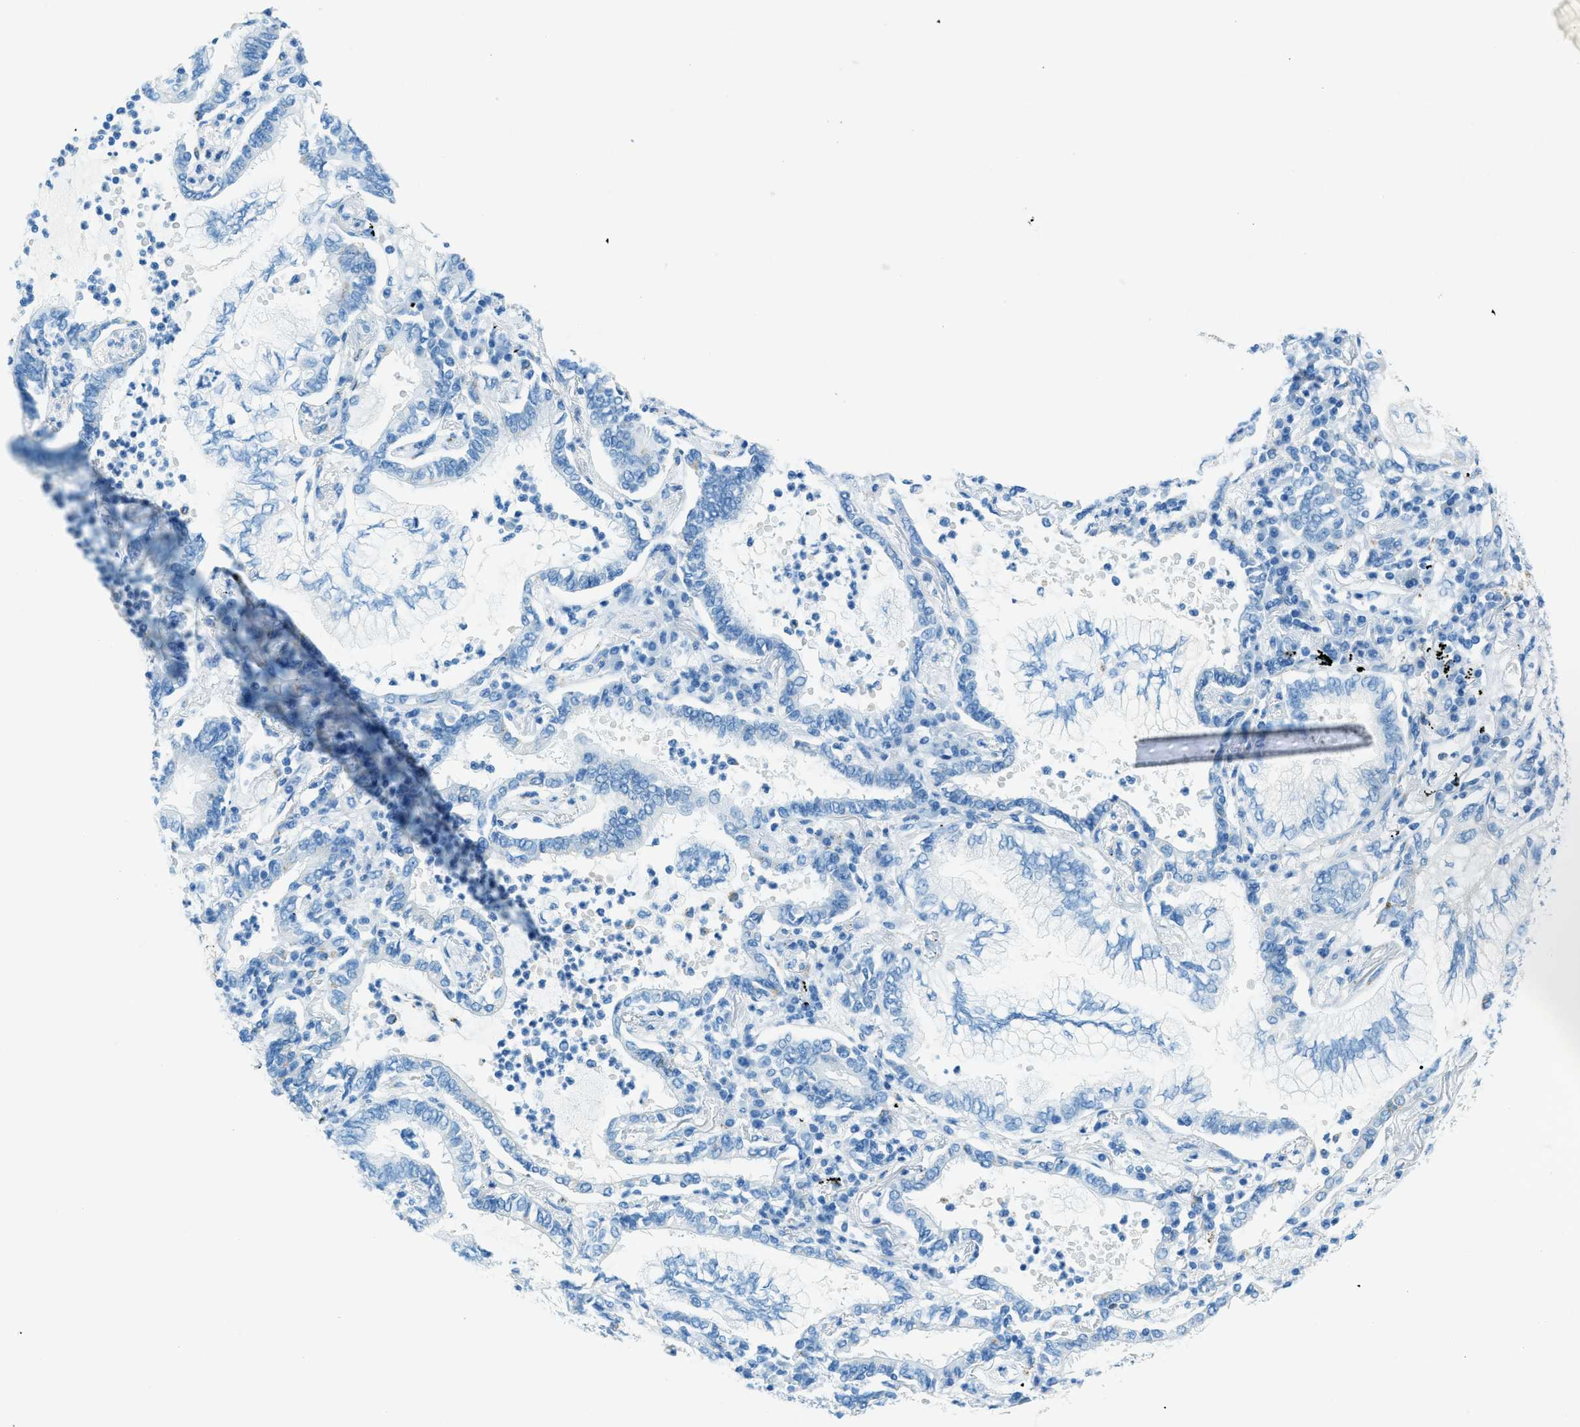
{"staining": {"intensity": "negative", "quantity": "none", "location": "none"}, "tissue": "lung cancer", "cell_type": "Tumor cells", "image_type": "cancer", "snomed": [{"axis": "morphology", "description": "Normal tissue, NOS"}, {"axis": "morphology", "description": "Adenocarcinoma, NOS"}, {"axis": "topography", "description": "Bronchus"}, {"axis": "topography", "description": "Lung"}], "caption": "Immunohistochemistry (IHC) histopathology image of human lung cancer stained for a protein (brown), which displays no expression in tumor cells.", "gene": "C21orf62", "patient": {"sex": "female", "age": 70}}